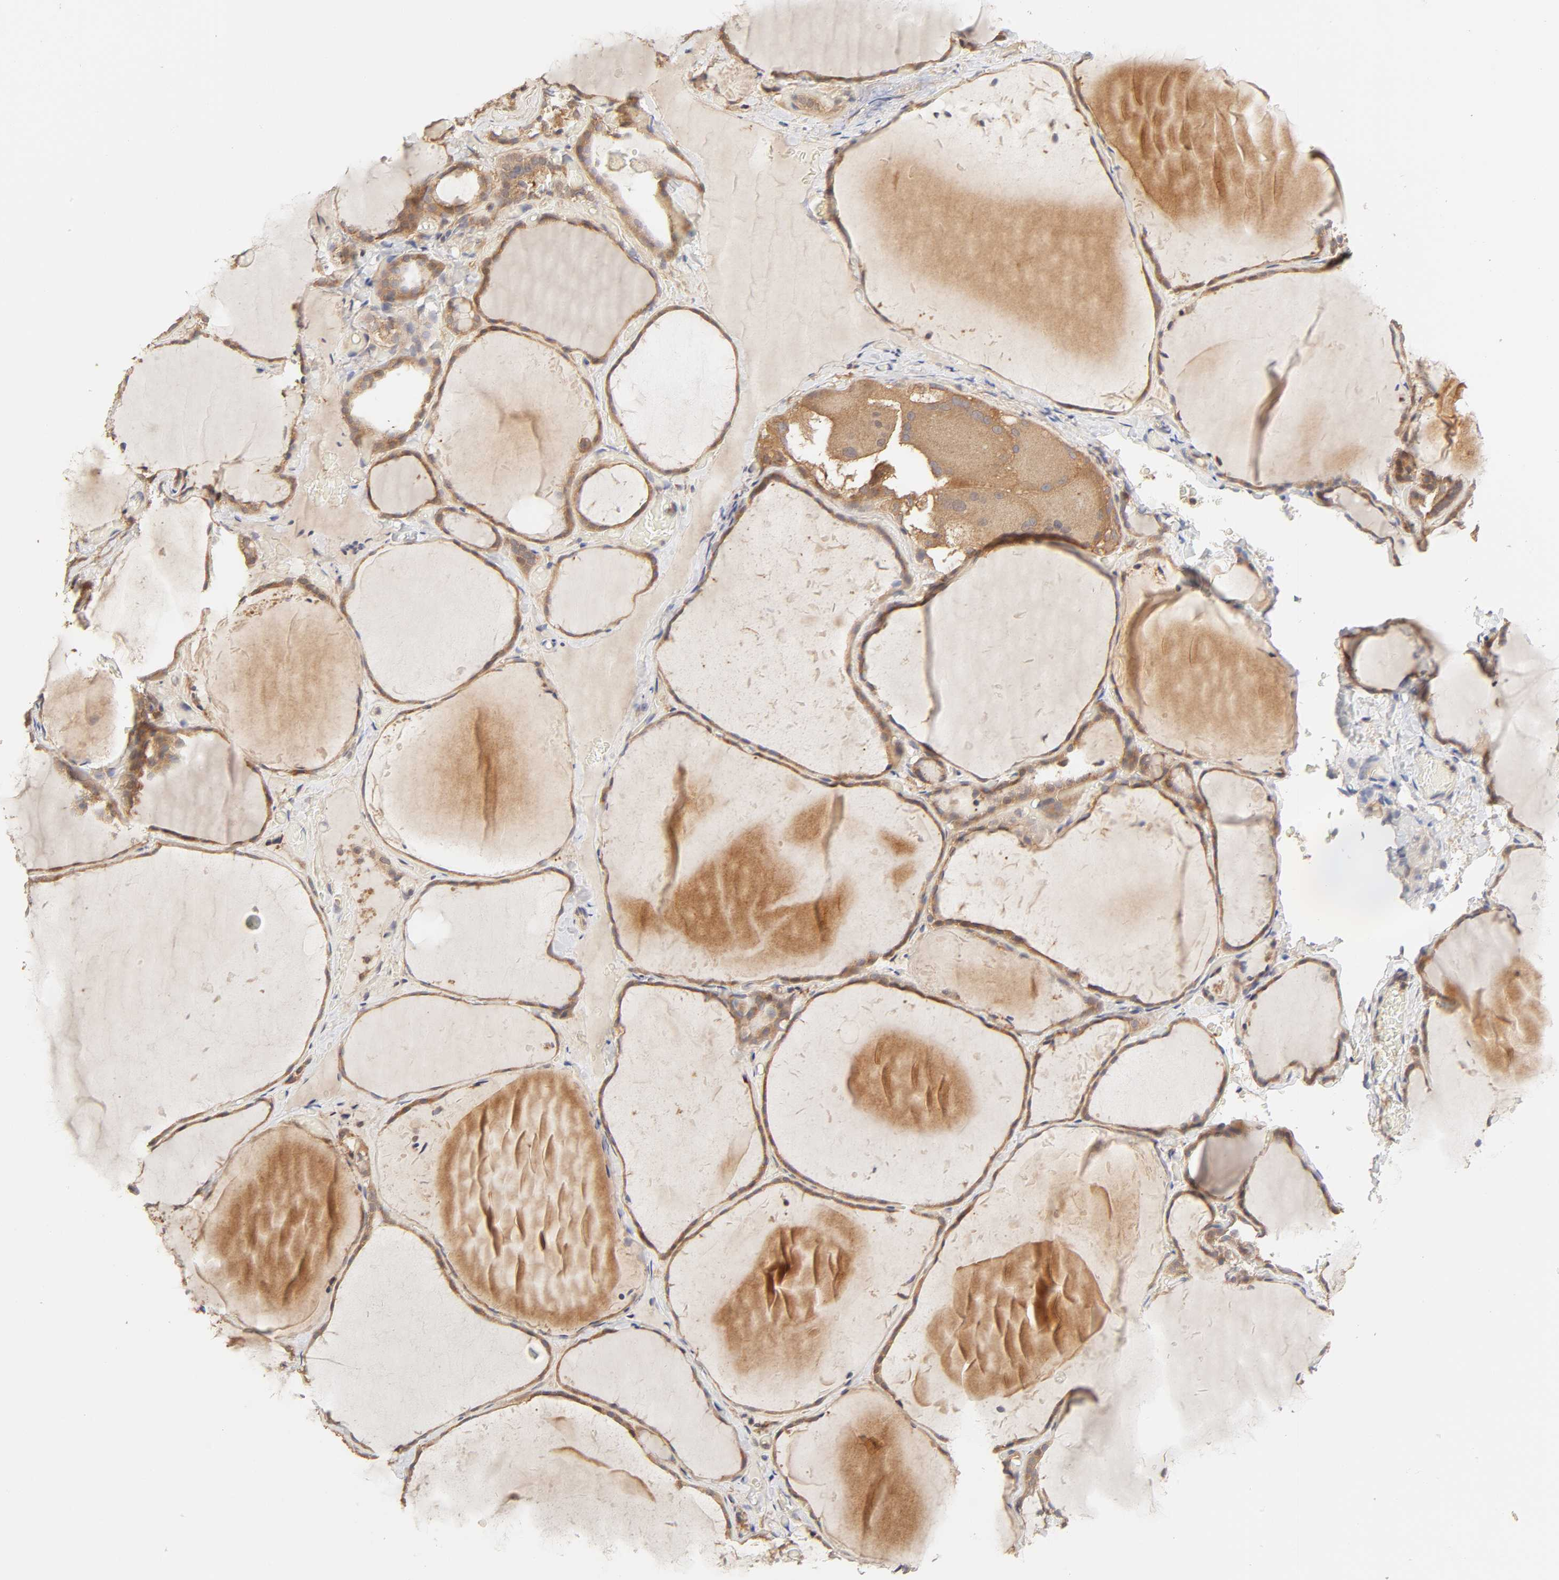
{"staining": {"intensity": "moderate", "quantity": ">75%", "location": "cytoplasmic/membranous"}, "tissue": "thyroid gland", "cell_type": "Glandular cells", "image_type": "normal", "snomed": [{"axis": "morphology", "description": "Normal tissue, NOS"}, {"axis": "topography", "description": "Thyroid gland"}], "caption": "High-power microscopy captured an immunohistochemistry histopathology image of normal thyroid gland, revealing moderate cytoplasmic/membranous staining in about >75% of glandular cells.", "gene": "AP1G2", "patient": {"sex": "female", "age": 22}}